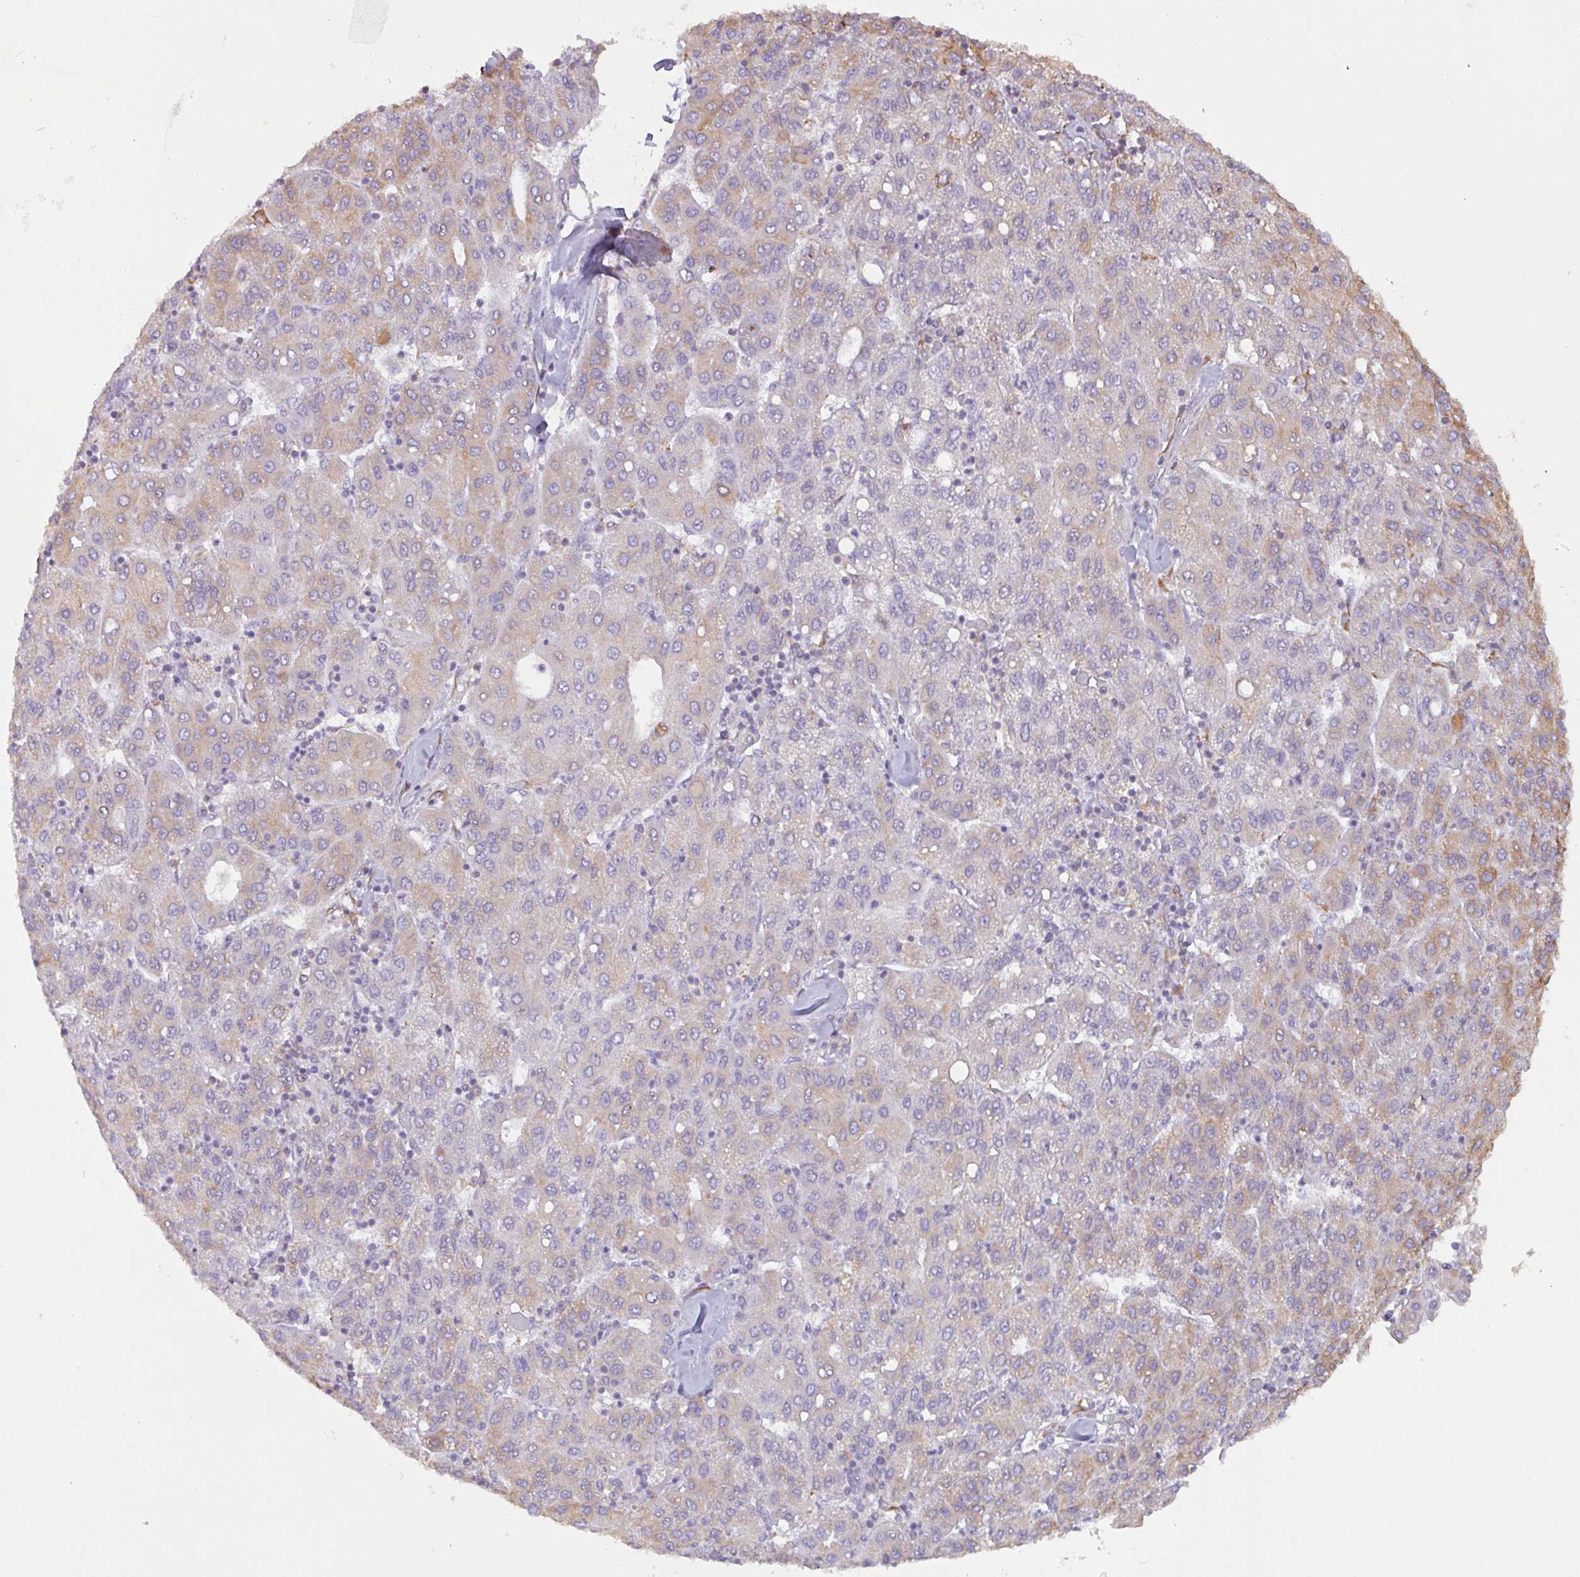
{"staining": {"intensity": "weak", "quantity": "<25%", "location": "cytoplasmic/membranous"}, "tissue": "liver cancer", "cell_type": "Tumor cells", "image_type": "cancer", "snomed": [{"axis": "morphology", "description": "Carcinoma, Hepatocellular, NOS"}, {"axis": "topography", "description": "Liver"}], "caption": "Tumor cells are negative for protein expression in human liver hepatocellular carcinoma.", "gene": "DOK4", "patient": {"sex": "male", "age": 65}}